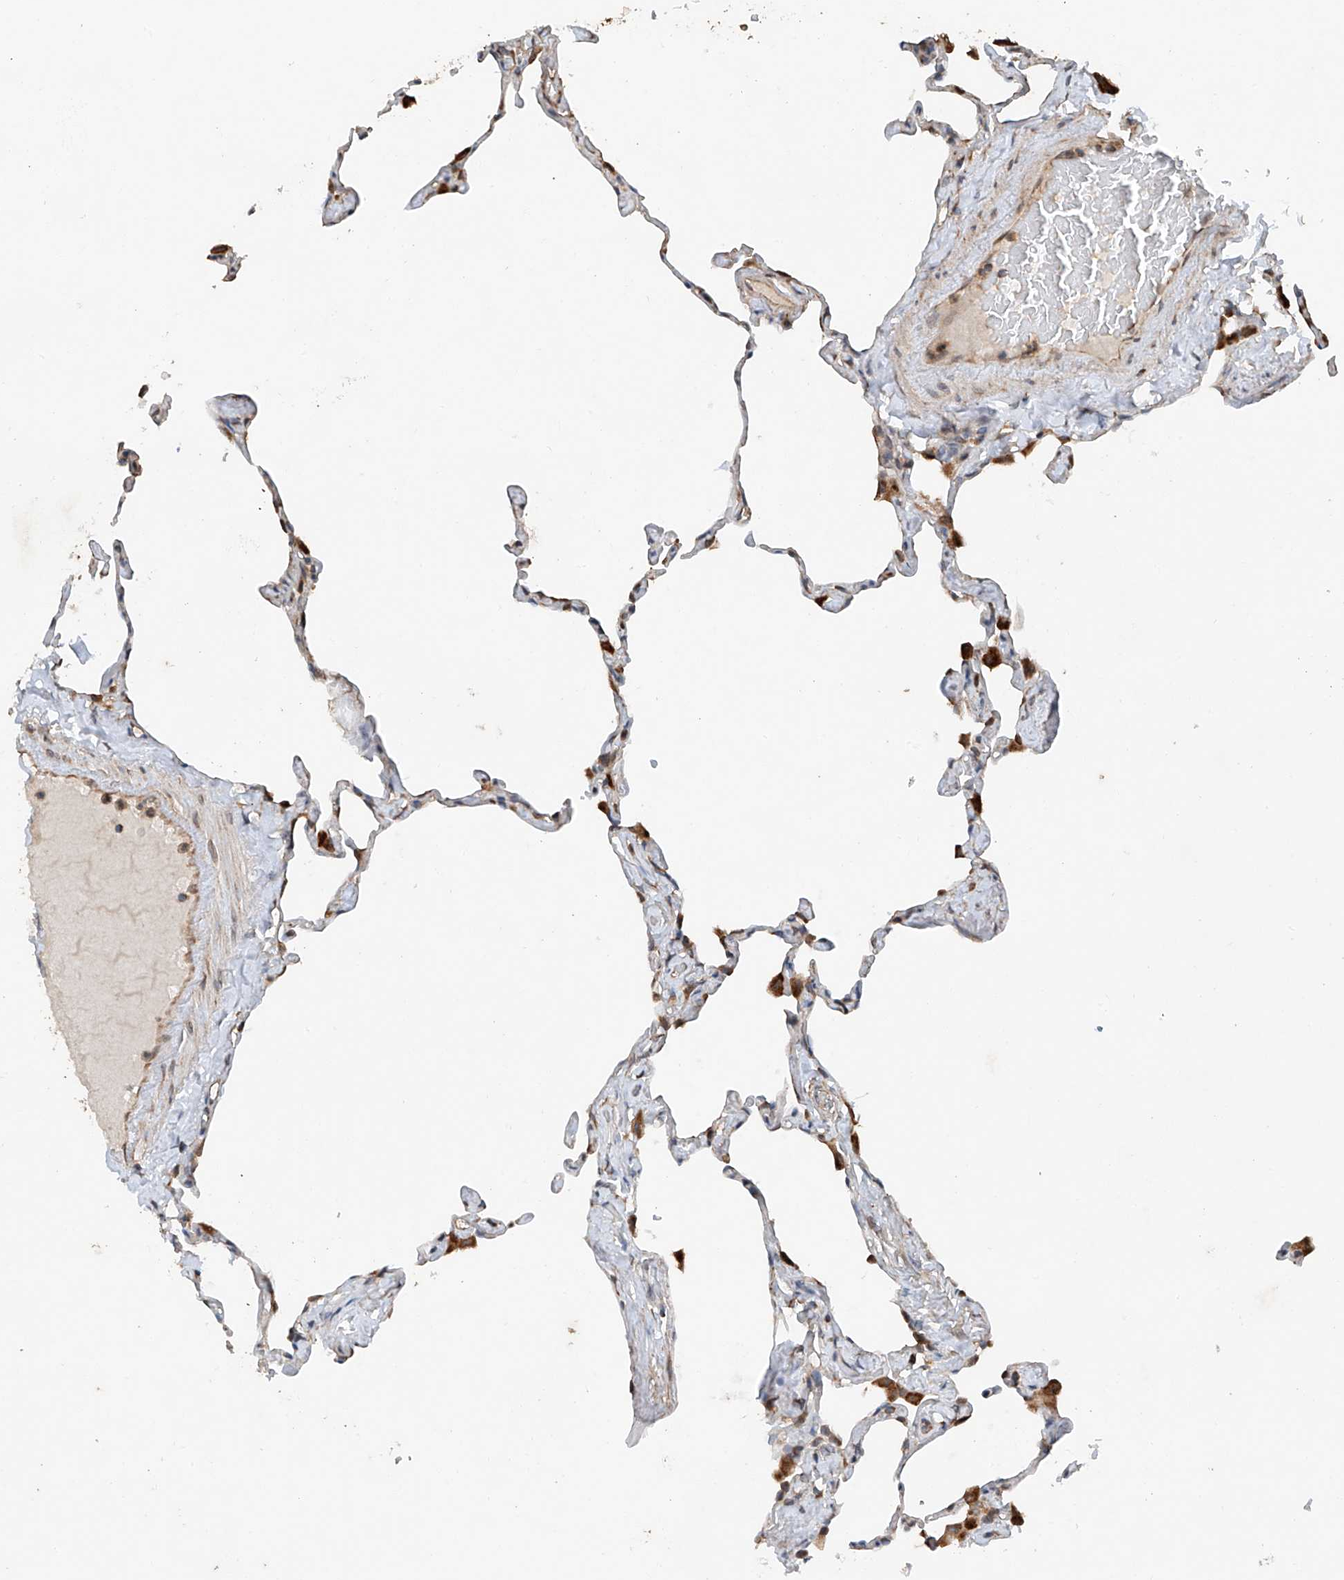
{"staining": {"intensity": "negative", "quantity": "none", "location": "none"}, "tissue": "lung", "cell_type": "Alveolar cells", "image_type": "normal", "snomed": [{"axis": "morphology", "description": "Normal tissue, NOS"}, {"axis": "topography", "description": "Lung"}], "caption": "Histopathology image shows no significant protein staining in alveolar cells of benign lung. (DAB (3,3'-diaminobenzidine) immunohistochemistry, high magnification).", "gene": "AP4B1", "patient": {"sex": "male", "age": 65}}